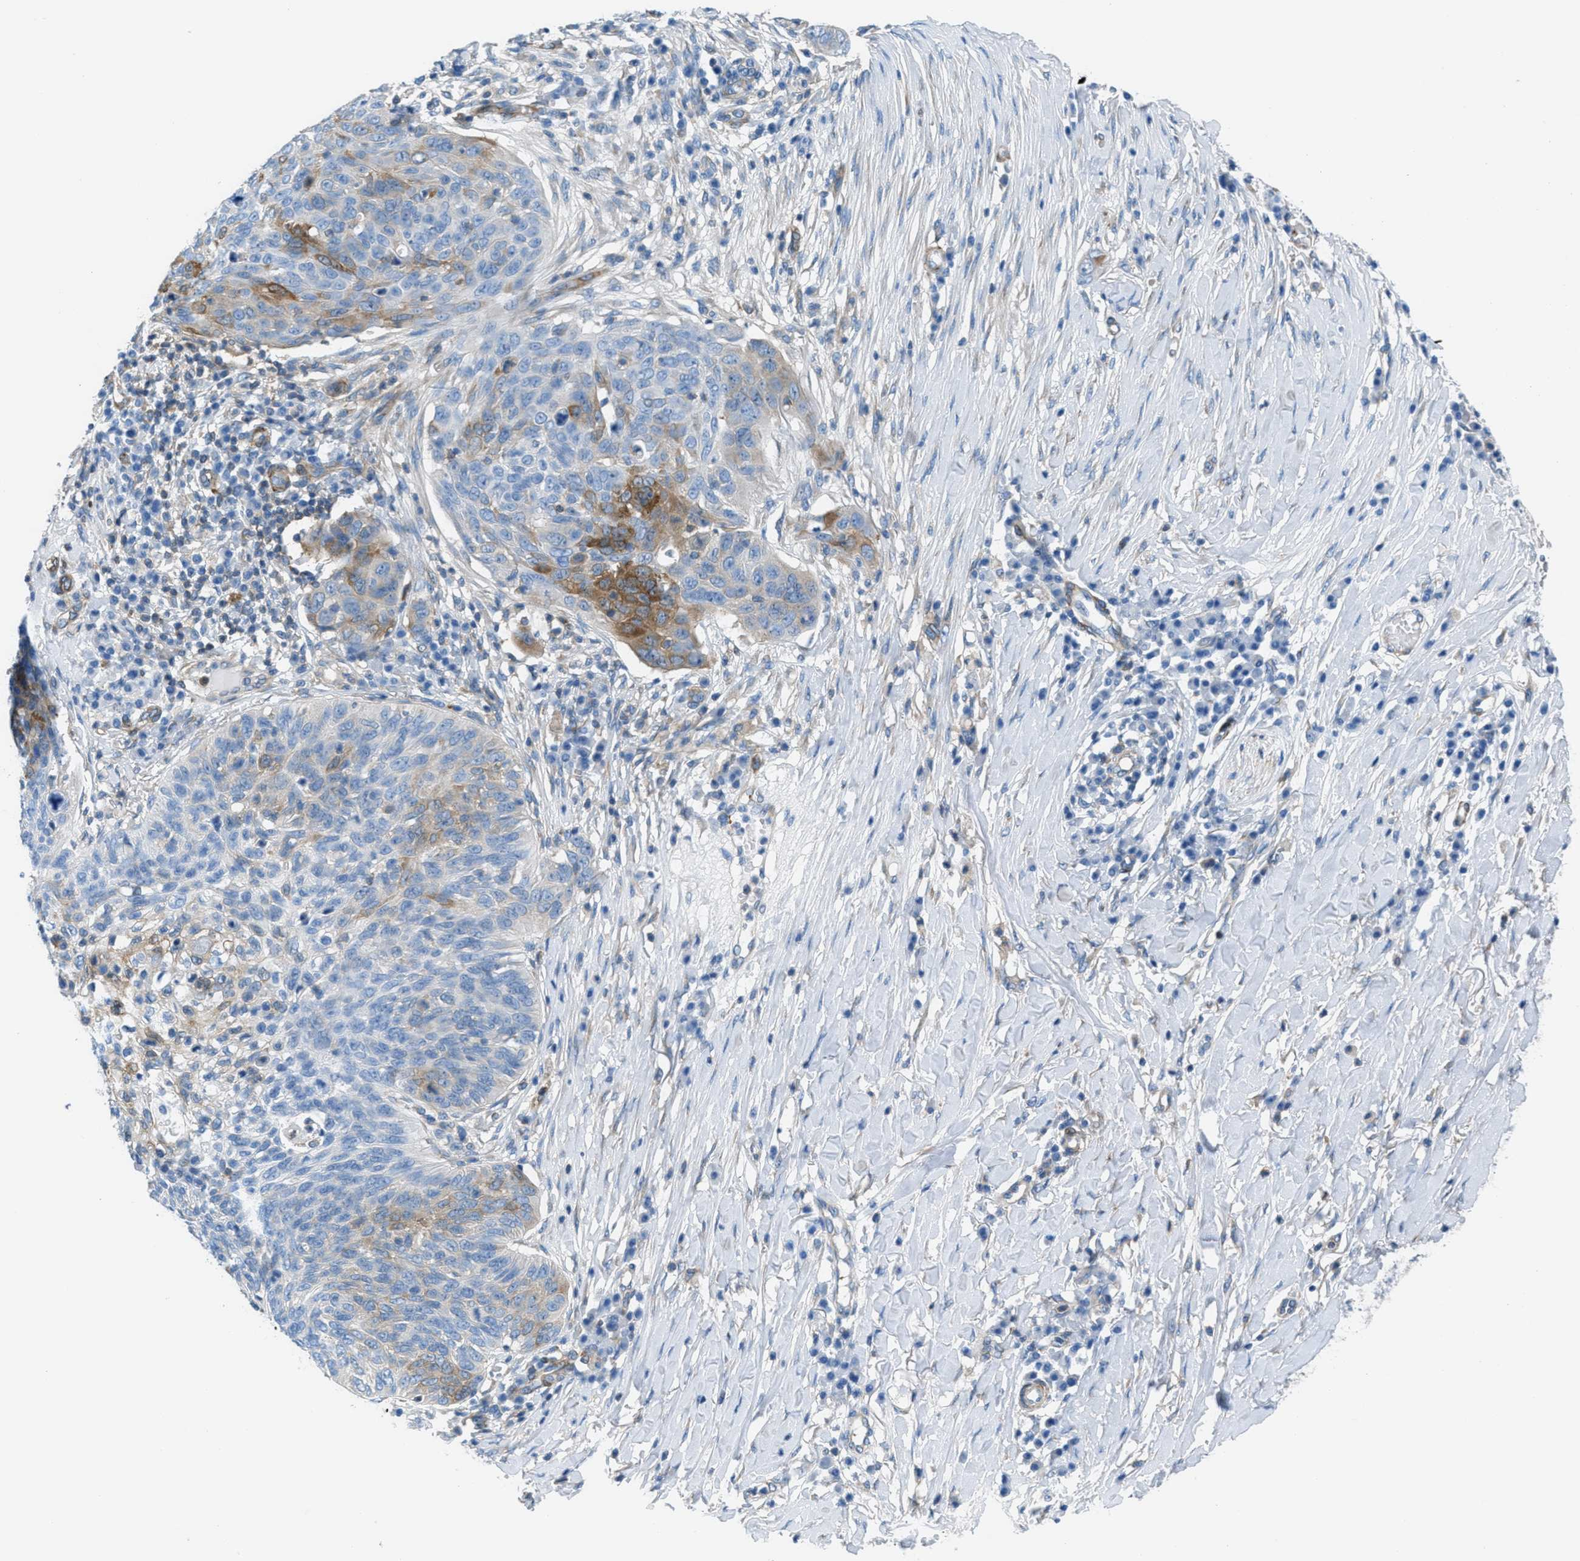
{"staining": {"intensity": "moderate", "quantity": "<25%", "location": "cytoplasmic/membranous"}, "tissue": "skin cancer", "cell_type": "Tumor cells", "image_type": "cancer", "snomed": [{"axis": "morphology", "description": "Basal cell carcinoma"}, {"axis": "topography", "description": "Skin"}], "caption": "An immunohistochemistry (IHC) micrograph of tumor tissue is shown. Protein staining in brown shows moderate cytoplasmic/membranous positivity in basal cell carcinoma (skin) within tumor cells.", "gene": "MAPRE2", "patient": {"sex": "female", "age": 88}}